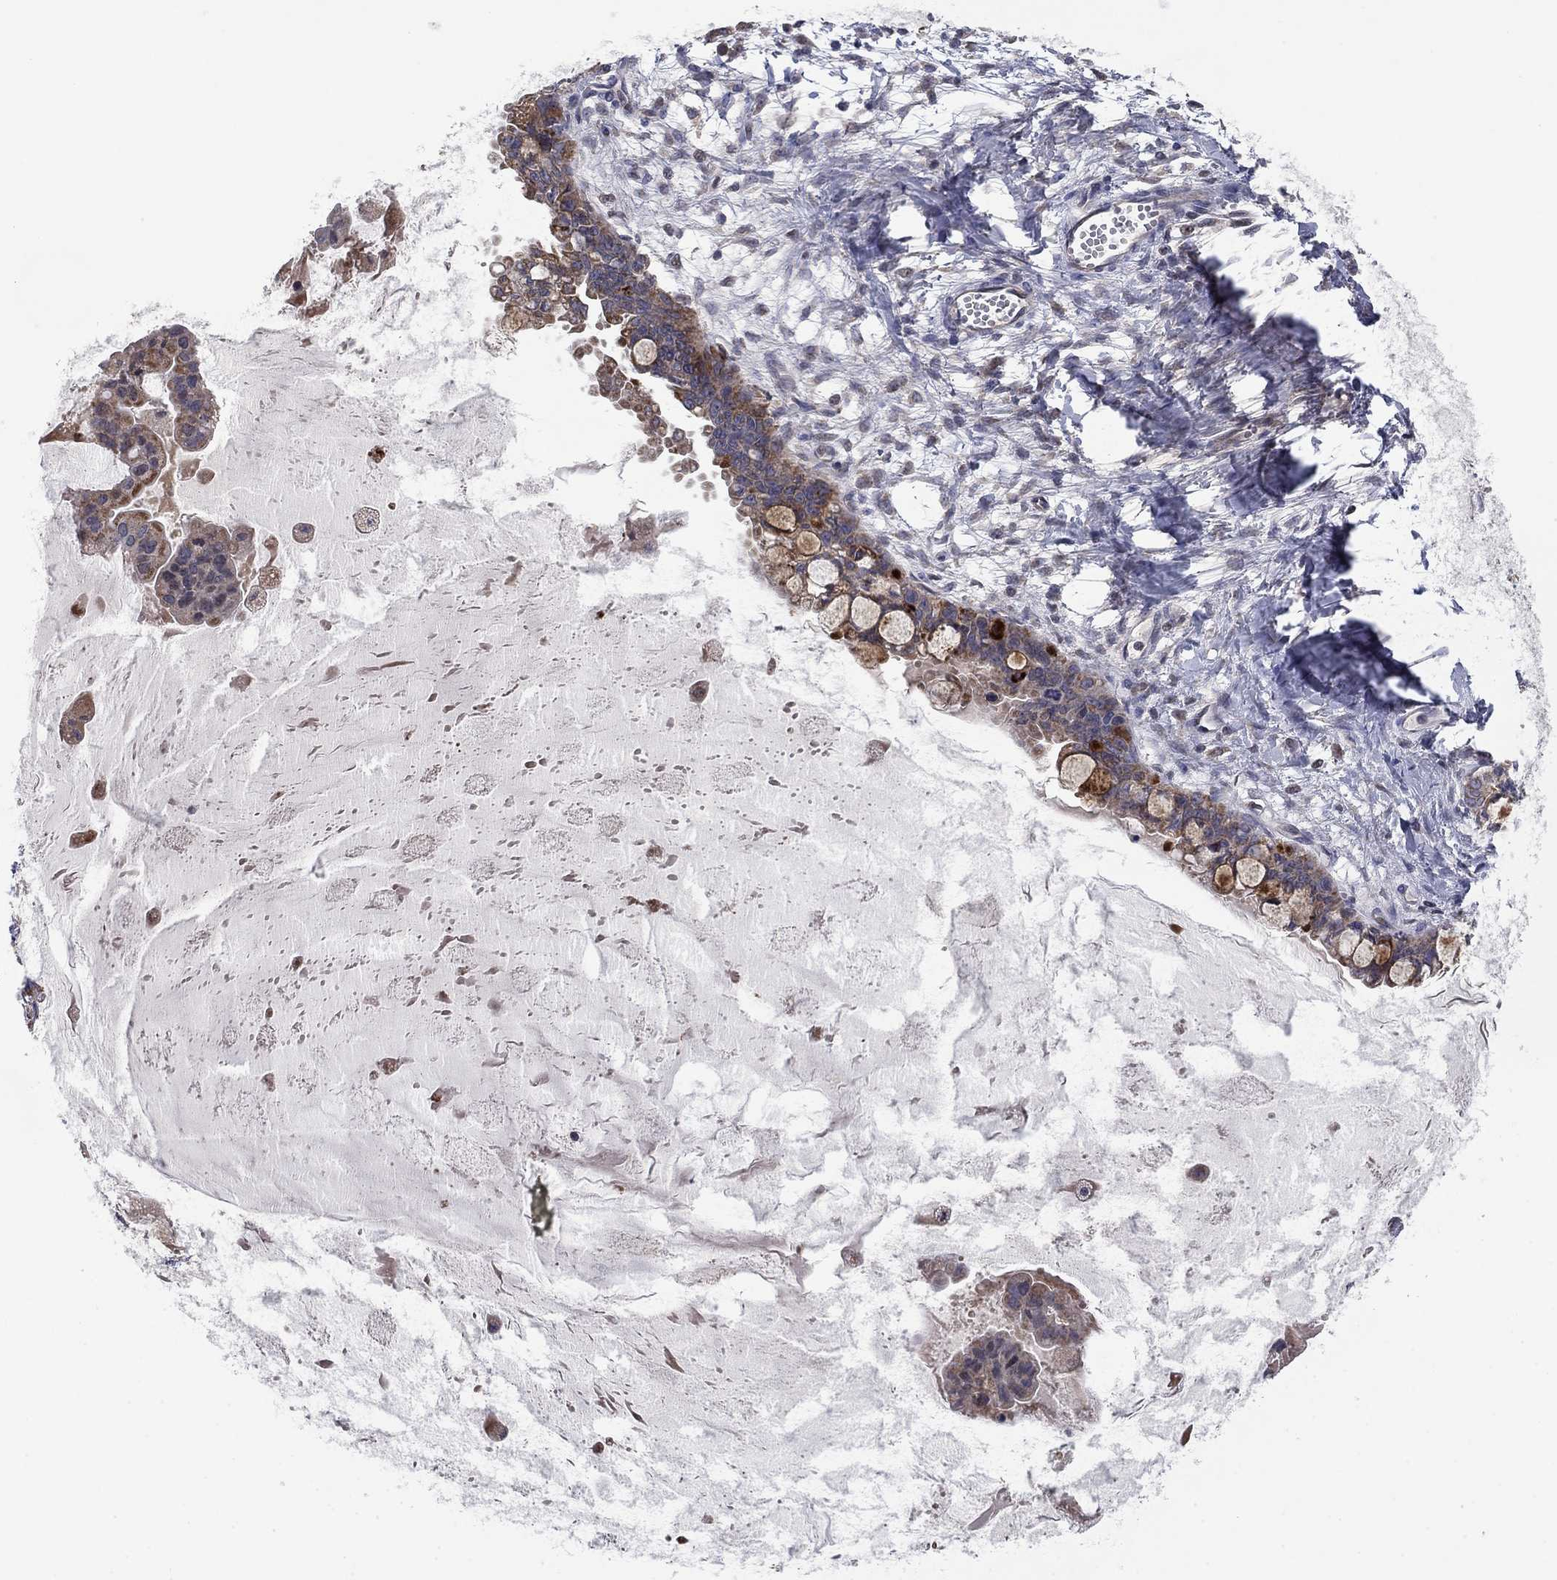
{"staining": {"intensity": "moderate", "quantity": "<25%", "location": "cytoplasmic/membranous"}, "tissue": "ovarian cancer", "cell_type": "Tumor cells", "image_type": "cancer", "snomed": [{"axis": "morphology", "description": "Cystadenocarcinoma, mucinous, NOS"}, {"axis": "topography", "description": "Ovary"}], "caption": "Immunohistochemical staining of human mucinous cystadenocarcinoma (ovarian) demonstrates low levels of moderate cytoplasmic/membranous expression in approximately <25% of tumor cells. (Stains: DAB (3,3'-diaminobenzidine) in brown, nuclei in blue, Microscopy: brightfield microscopy at high magnification).", "gene": "MMAA", "patient": {"sex": "female", "age": 63}}